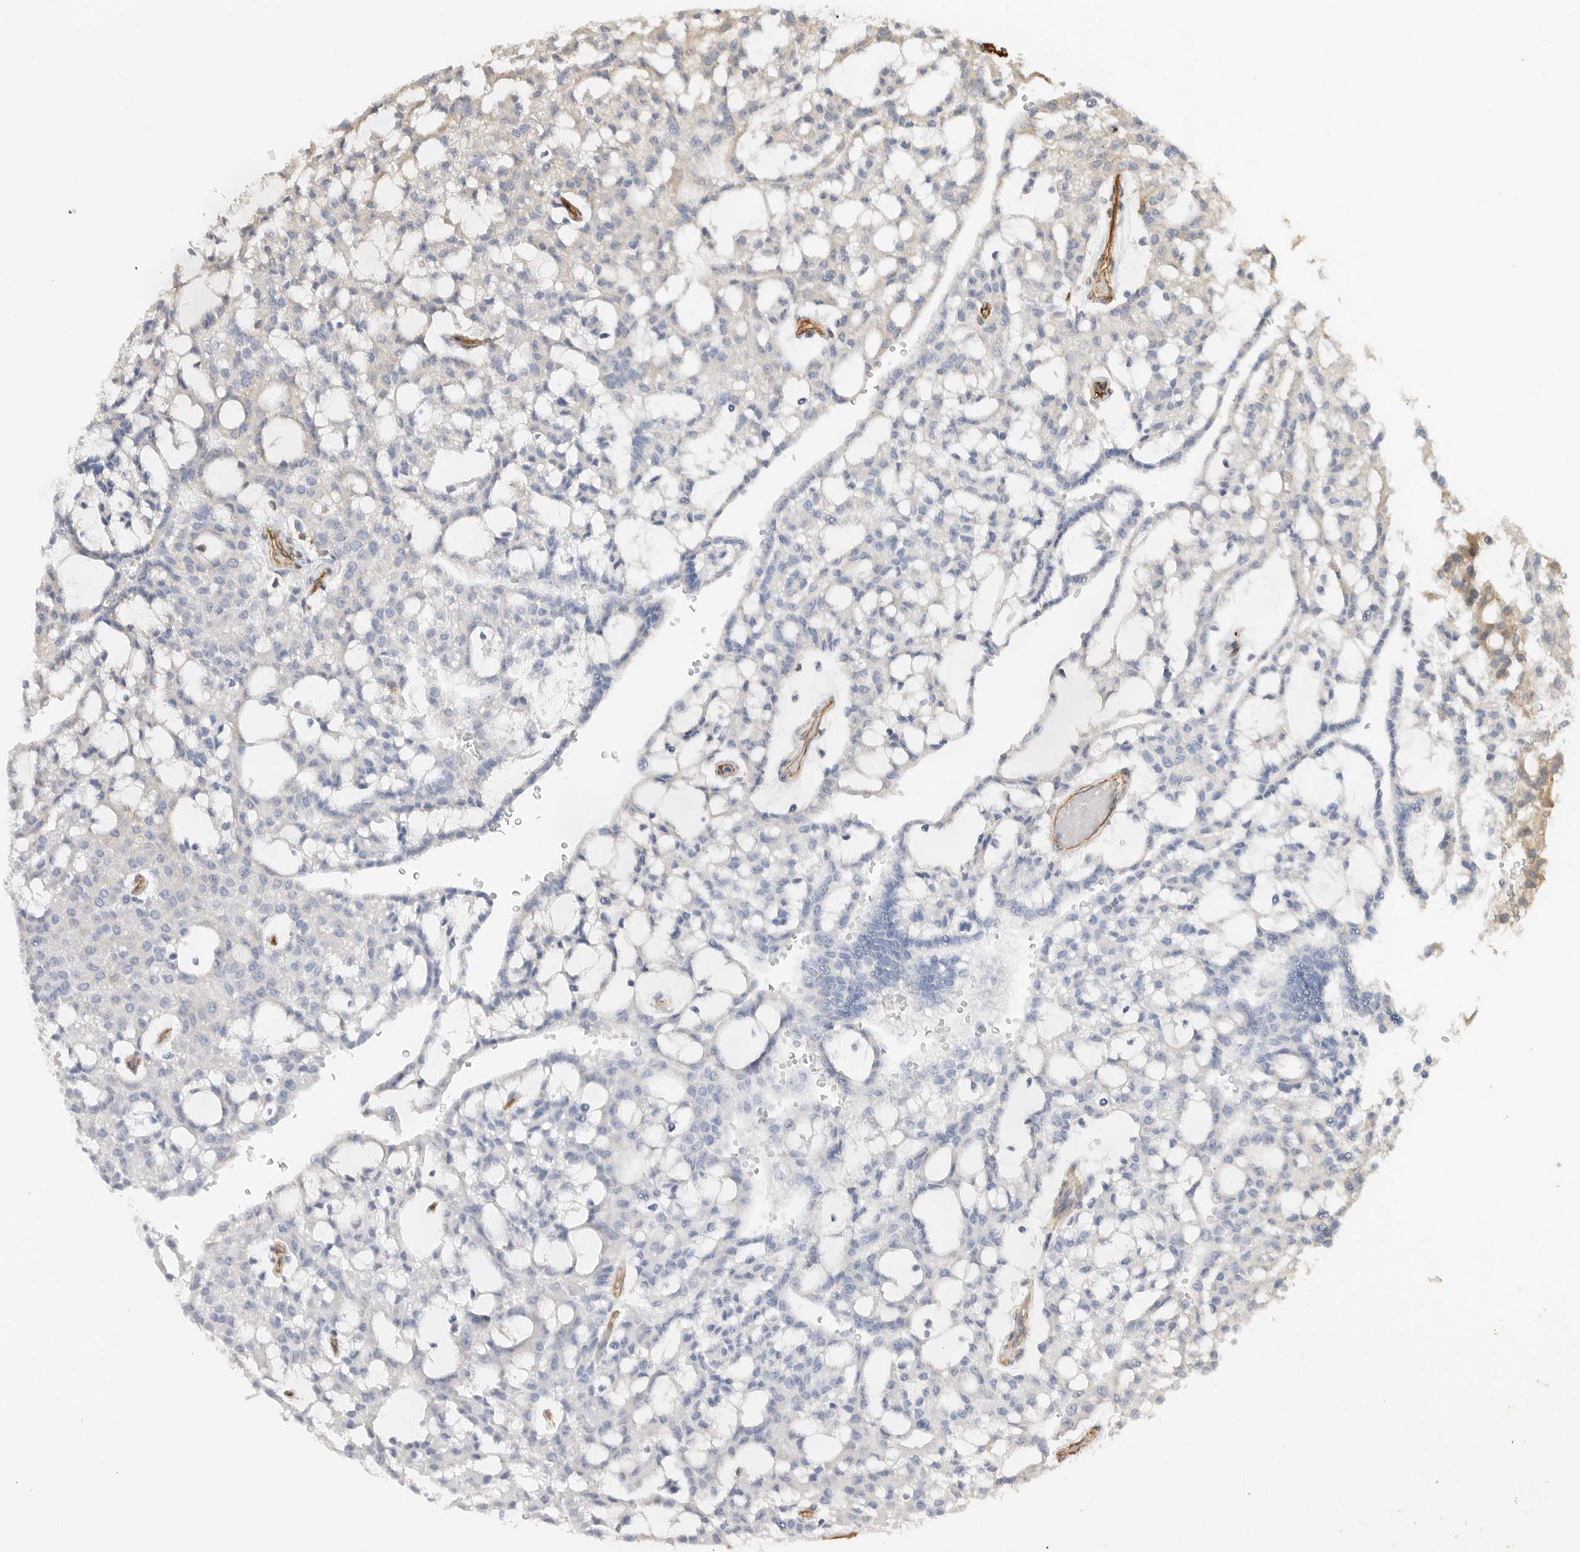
{"staining": {"intensity": "negative", "quantity": "none", "location": "none"}, "tissue": "renal cancer", "cell_type": "Tumor cells", "image_type": "cancer", "snomed": [{"axis": "morphology", "description": "Adenocarcinoma, NOS"}, {"axis": "topography", "description": "Kidney"}], "caption": "Immunohistochemical staining of human adenocarcinoma (renal) shows no significant positivity in tumor cells.", "gene": "JMJD4", "patient": {"sex": "male", "age": 63}}